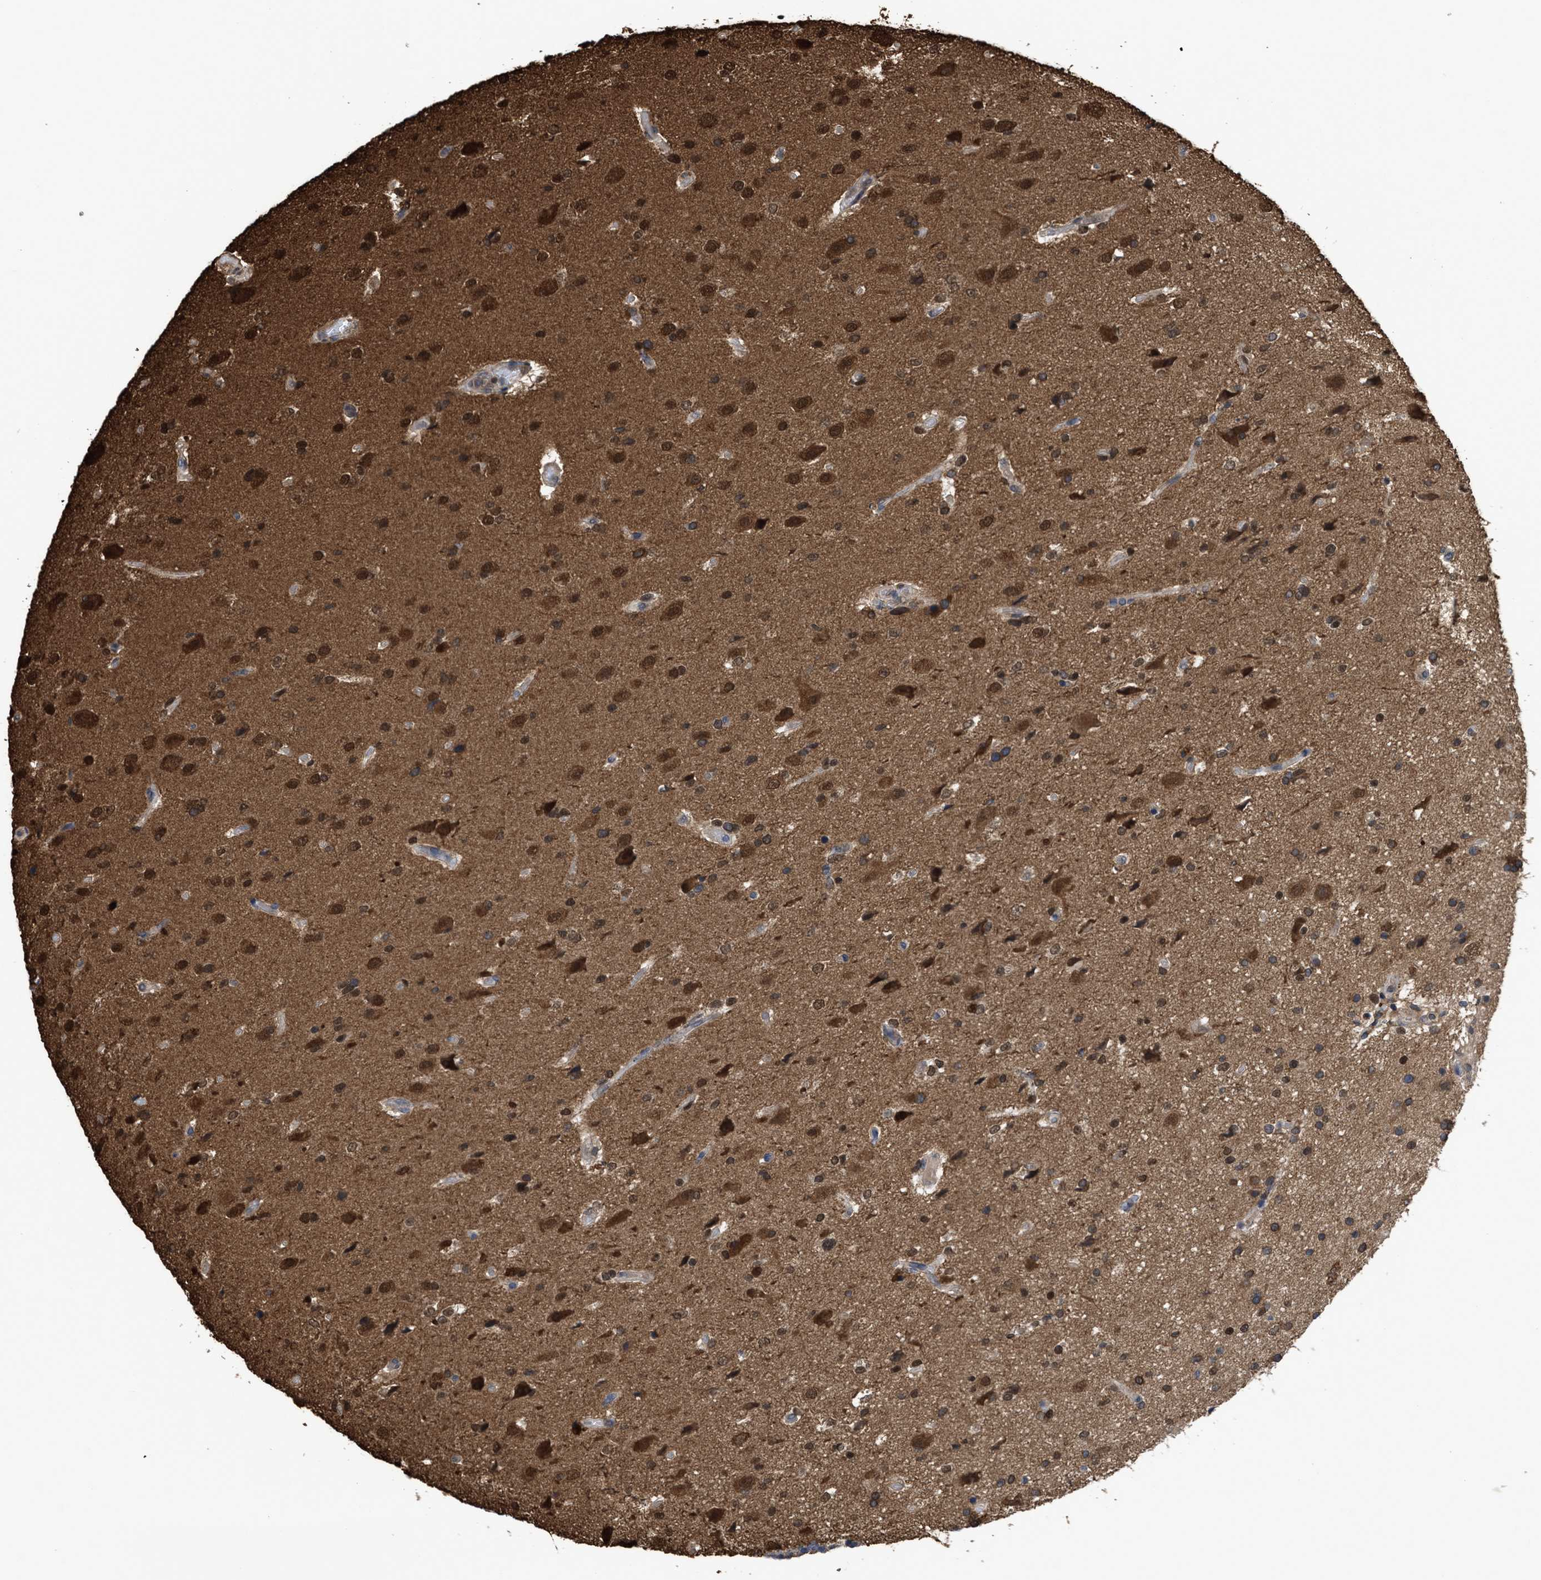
{"staining": {"intensity": "moderate", "quantity": ">75%", "location": "cytoplasmic/membranous,nuclear"}, "tissue": "glioma", "cell_type": "Tumor cells", "image_type": "cancer", "snomed": [{"axis": "morphology", "description": "Glioma, malignant, High grade"}, {"axis": "topography", "description": "Brain"}], "caption": "Glioma tissue exhibits moderate cytoplasmic/membranous and nuclear positivity in about >75% of tumor cells The protein of interest is stained brown, and the nuclei are stained in blue (DAB (3,3'-diaminobenzidine) IHC with brightfield microscopy, high magnification).", "gene": "YWHAG", "patient": {"sex": "male", "age": 33}}